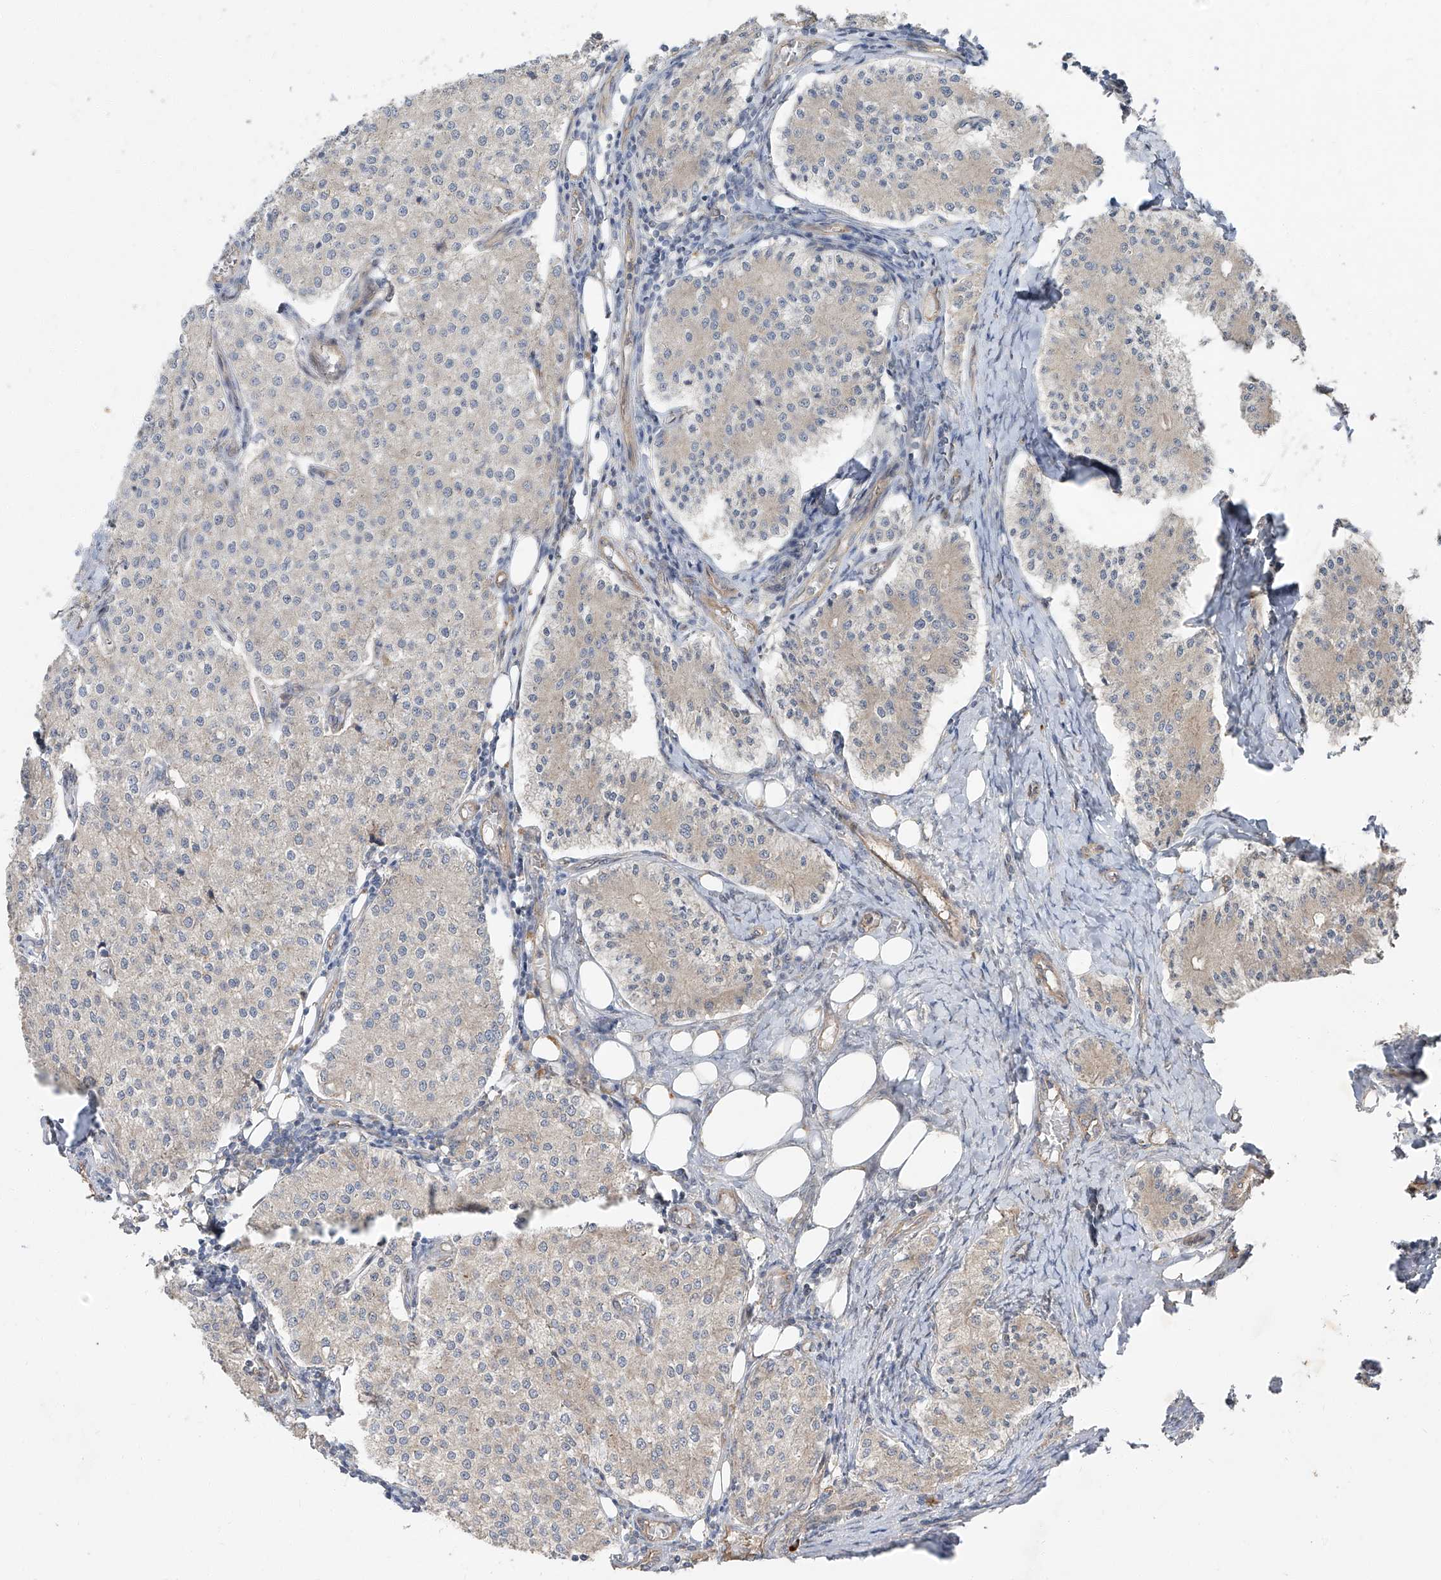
{"staining": {"intensity": "negative", "quantity": "none", "location": "none"}, "tissue": "carcinoid", "cell_type": "Tumor cells", "image_type": "cancer", "snomed": [{"axis": "morphology", "description": "Carcinoid, malignant, NOS"}, {"axis": "topography", "description": "Colon"}], "caption": "Immunohistochemical staining of carcinoid displays no significant expression in tumor cells.", "gene": "CCN1", "patient": {"sex": "female", "age": 52}}